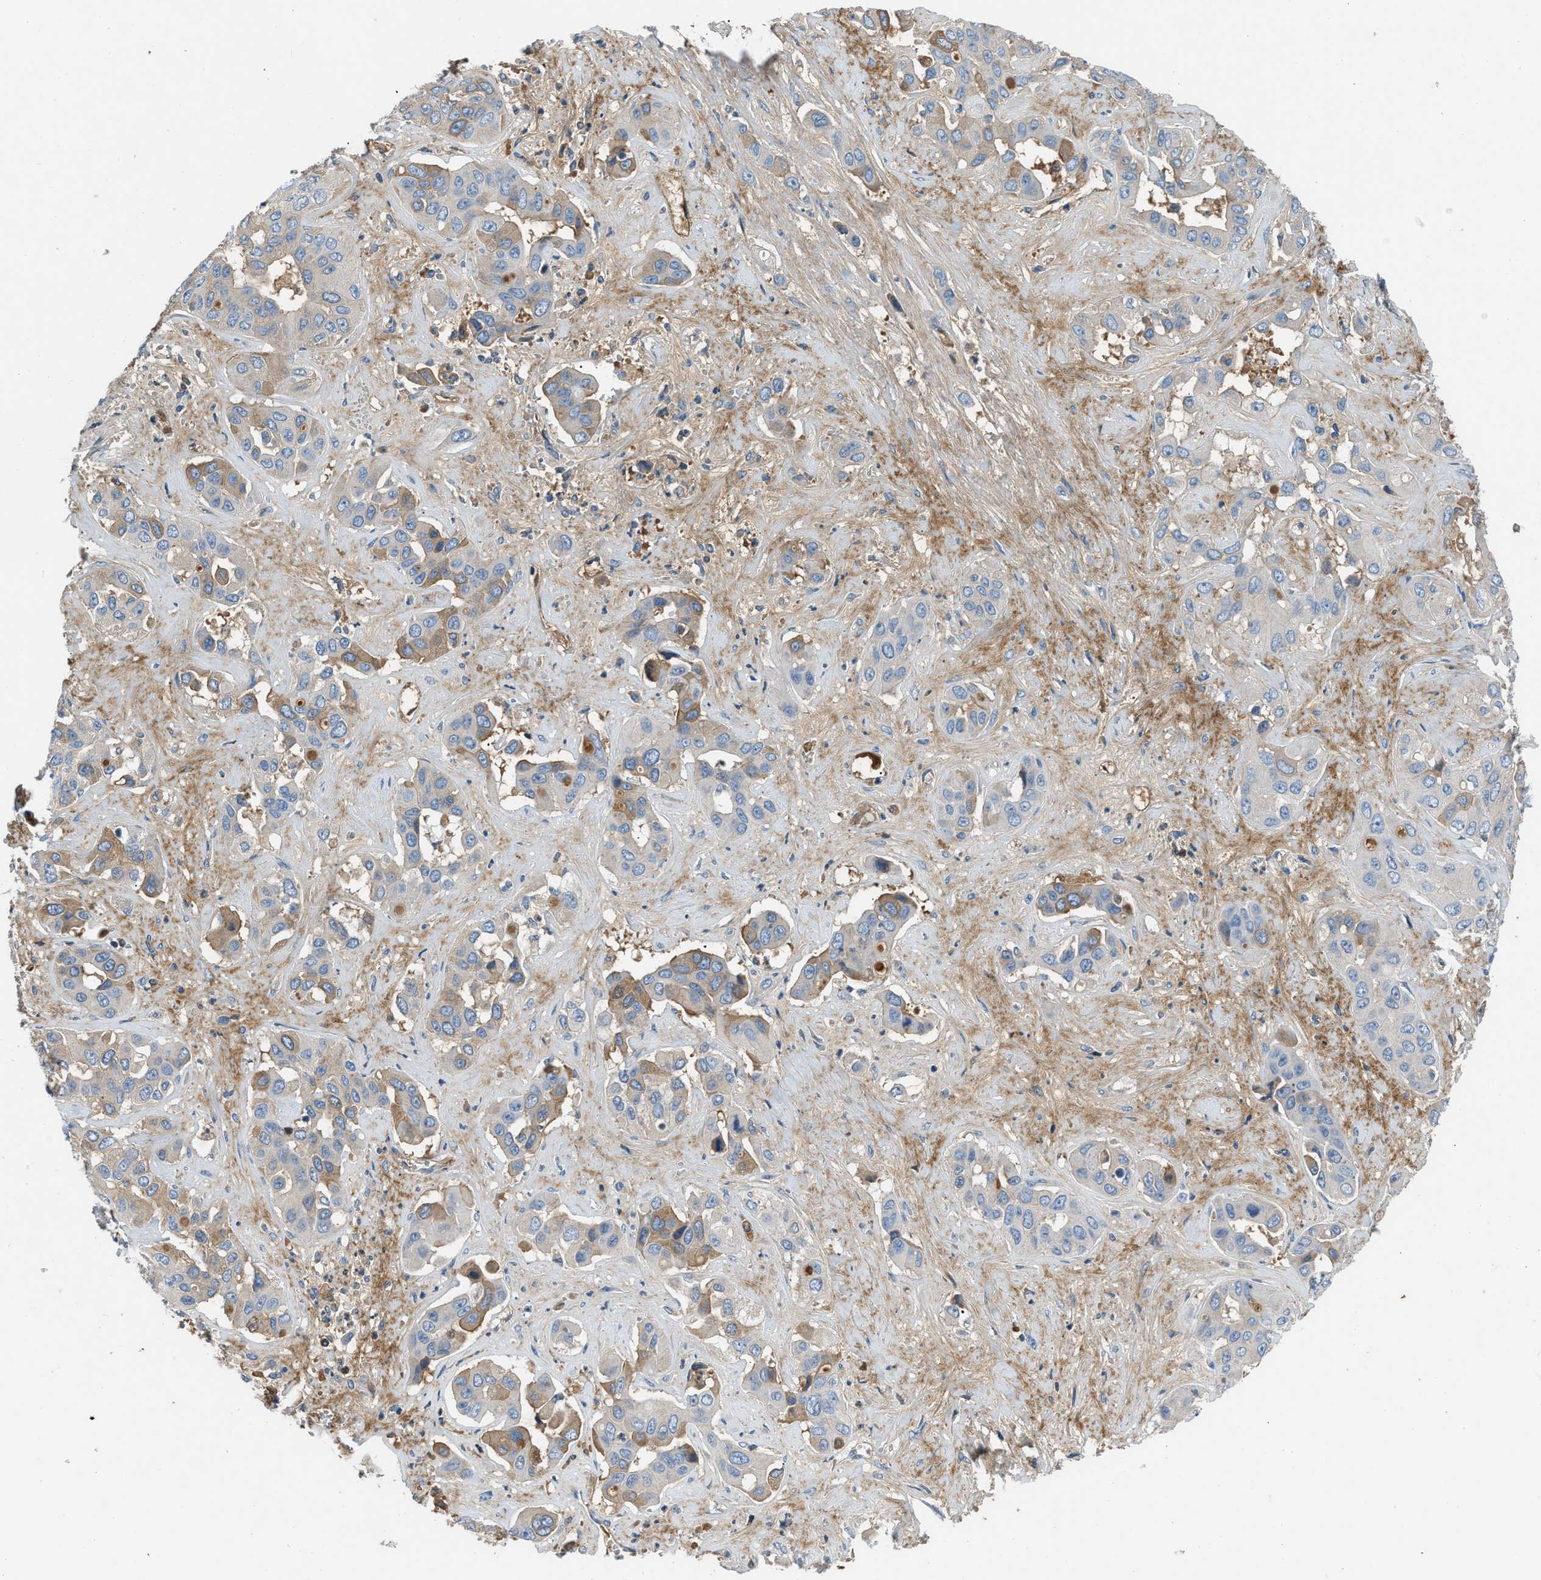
{"staining": {"intensity": "moderate", "quantity": "<25%", "location": "cytoplasmic/membranous"}, "tissue": "liver cancer", "cell_type": "Tumor cells", "image_type": "cancer", "snomed": [{"axis": "morphology", "description": "Cholangiocarcinoma"}, {"axis": "topography", "description": "Liver"}], "caption": "A low amount of moderate cytoplasmic/membranous expression is present in about <25% of tumor cells in cholangiocarcinoma (liver) tissue.", "gene": "STC1", "patient": {"sex": "female", "age": 52}}